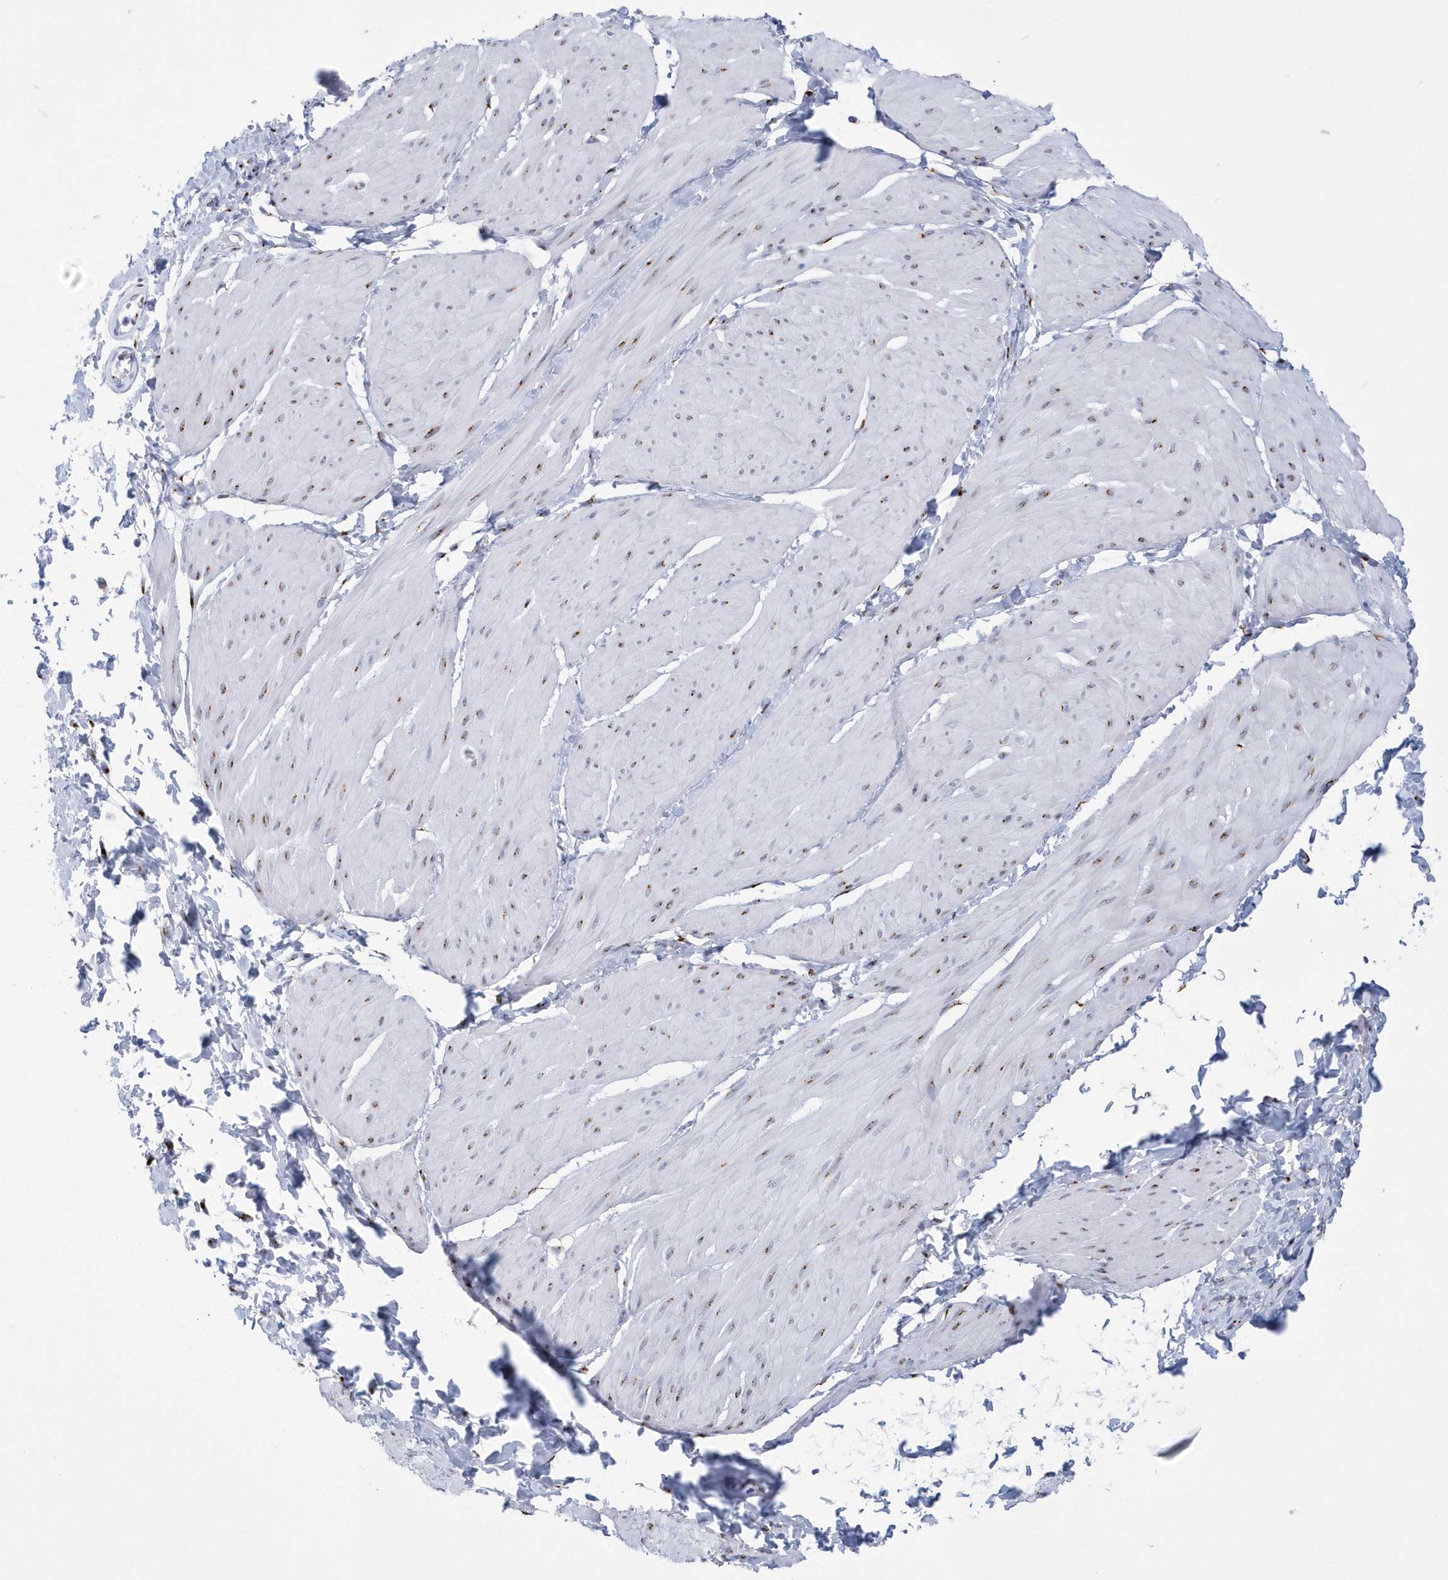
{"staining": {"intensity": "moderate", "quantity": "25%-75%", "location": "cytoplasmic/membranous"}, "tissue": "smooth muscle", "cell_type": "Smooth muscle cells", "image_type": "normal", "snomed": [{"axis": "morphology", "description": "Urothelial carcinoma, High grade"}, {"axis": "topography", "description": "Urinary bladder"}], "caption": "Immunohistochemical staining of unremarkable smooth muscle exhibits medium levels of moderate cytoplasmic/membranous expression in about 25%-75% of smooth muscle cells.", "gene": "SLX9", "patient": {"sex": "male", "age": 46}}